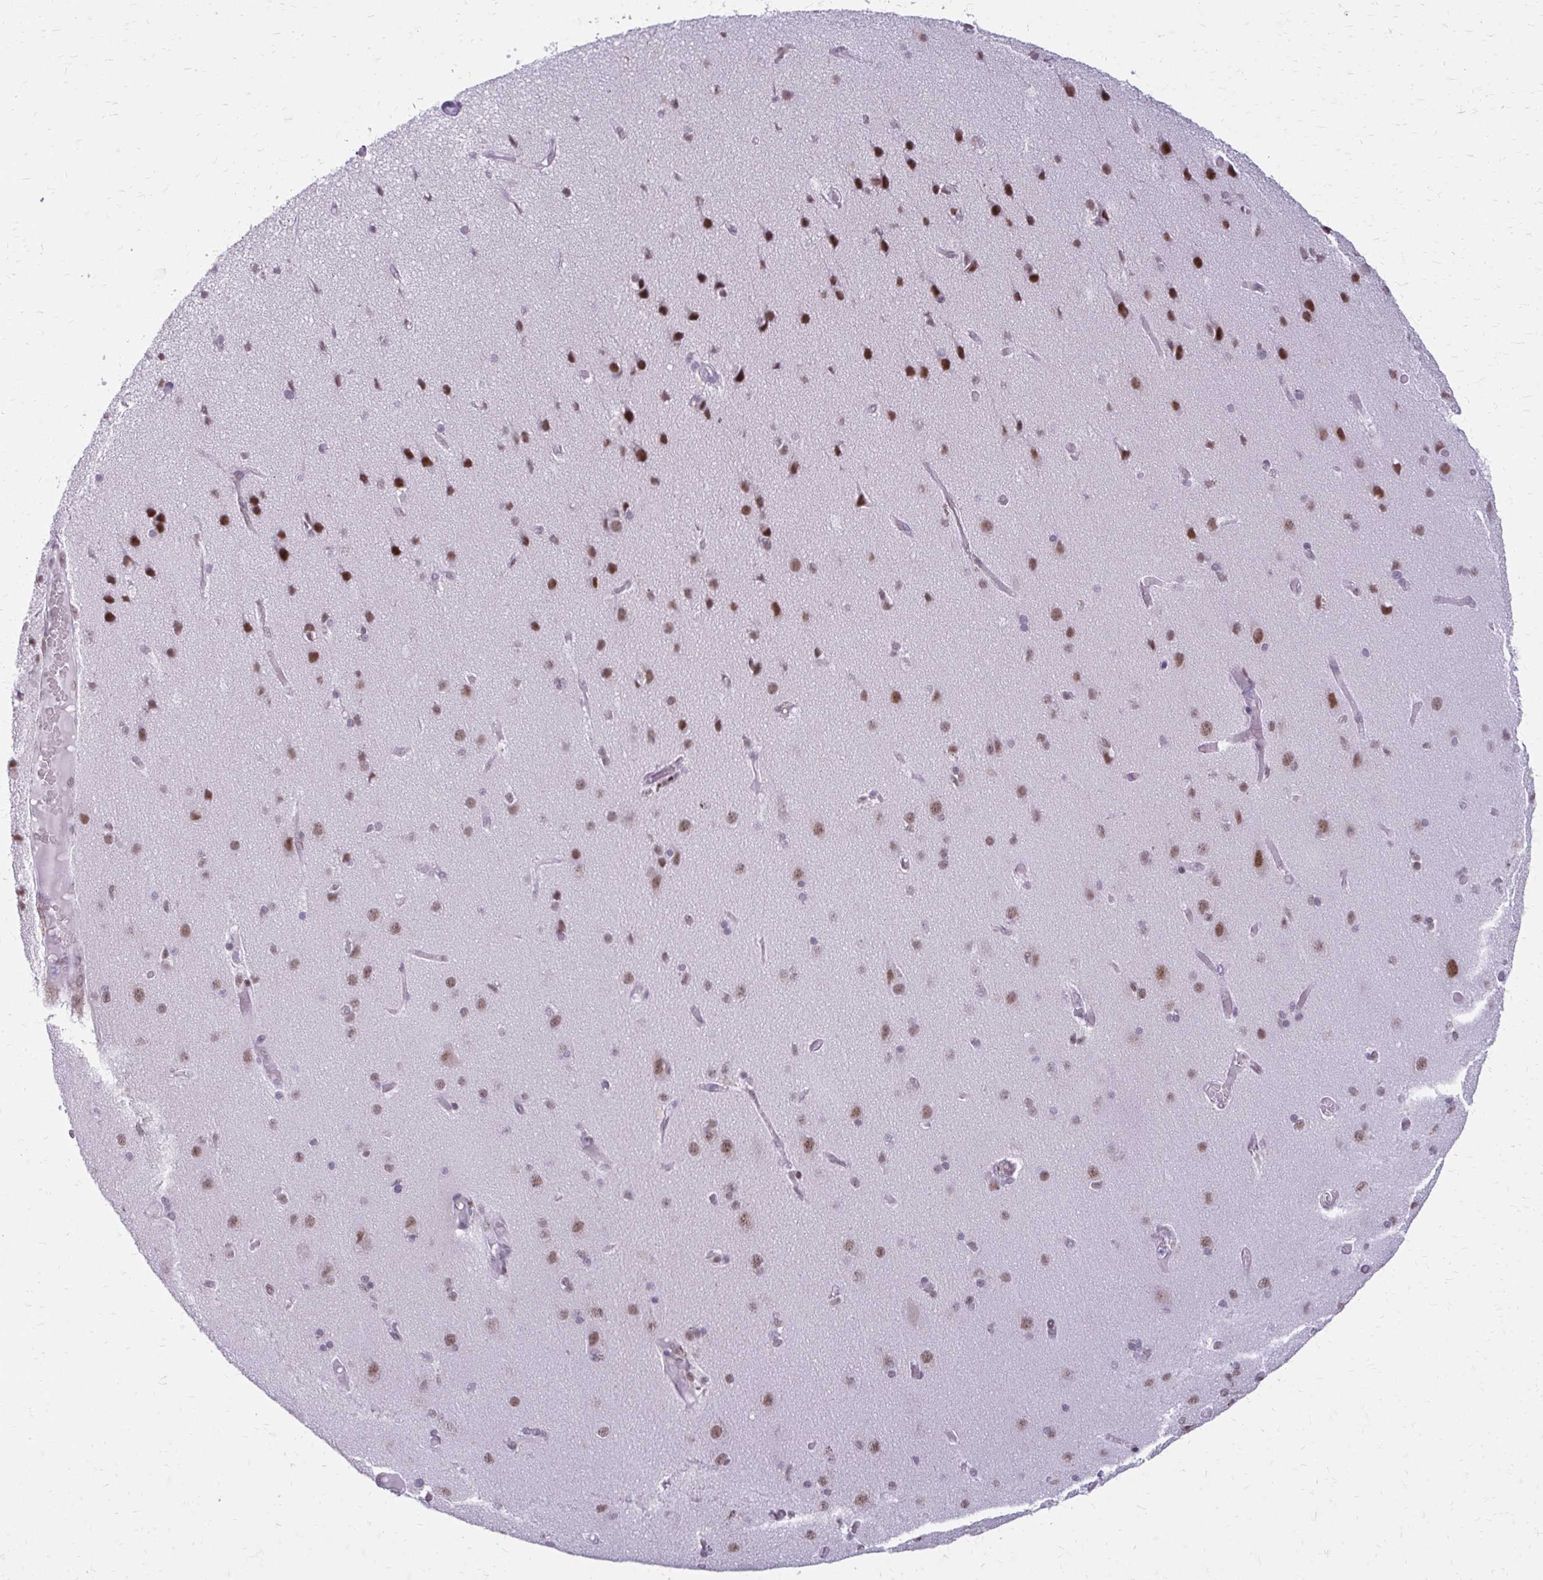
{"staining": {"intensity": "negative", "quantity": "none", "location": "none"}, "tissue": "cerebral cortex", "cell_type": "Endothelial cells", "image_type": "normal", "snomed": [{"axis": "morphology", "description": "Normal tissue, NOS"}, {"axis": "morphology", "description": "Glioma, malignant, High grade"}, {"axis": "topography", "description": "Cerebral cortex"}], "caption": "DAB (3,3'-diaminobenzidine) immunohistochemical staining of normal cerebral cortex displays no significant expression in endothelial cells. The staining was performed using DAB to visualize the protein expression in brown, while the nuclei were stained in blue with hematoxylin (Magnification: 20x).", "gene": "SS18", "patient": {"sex": "male", "age": 71}}